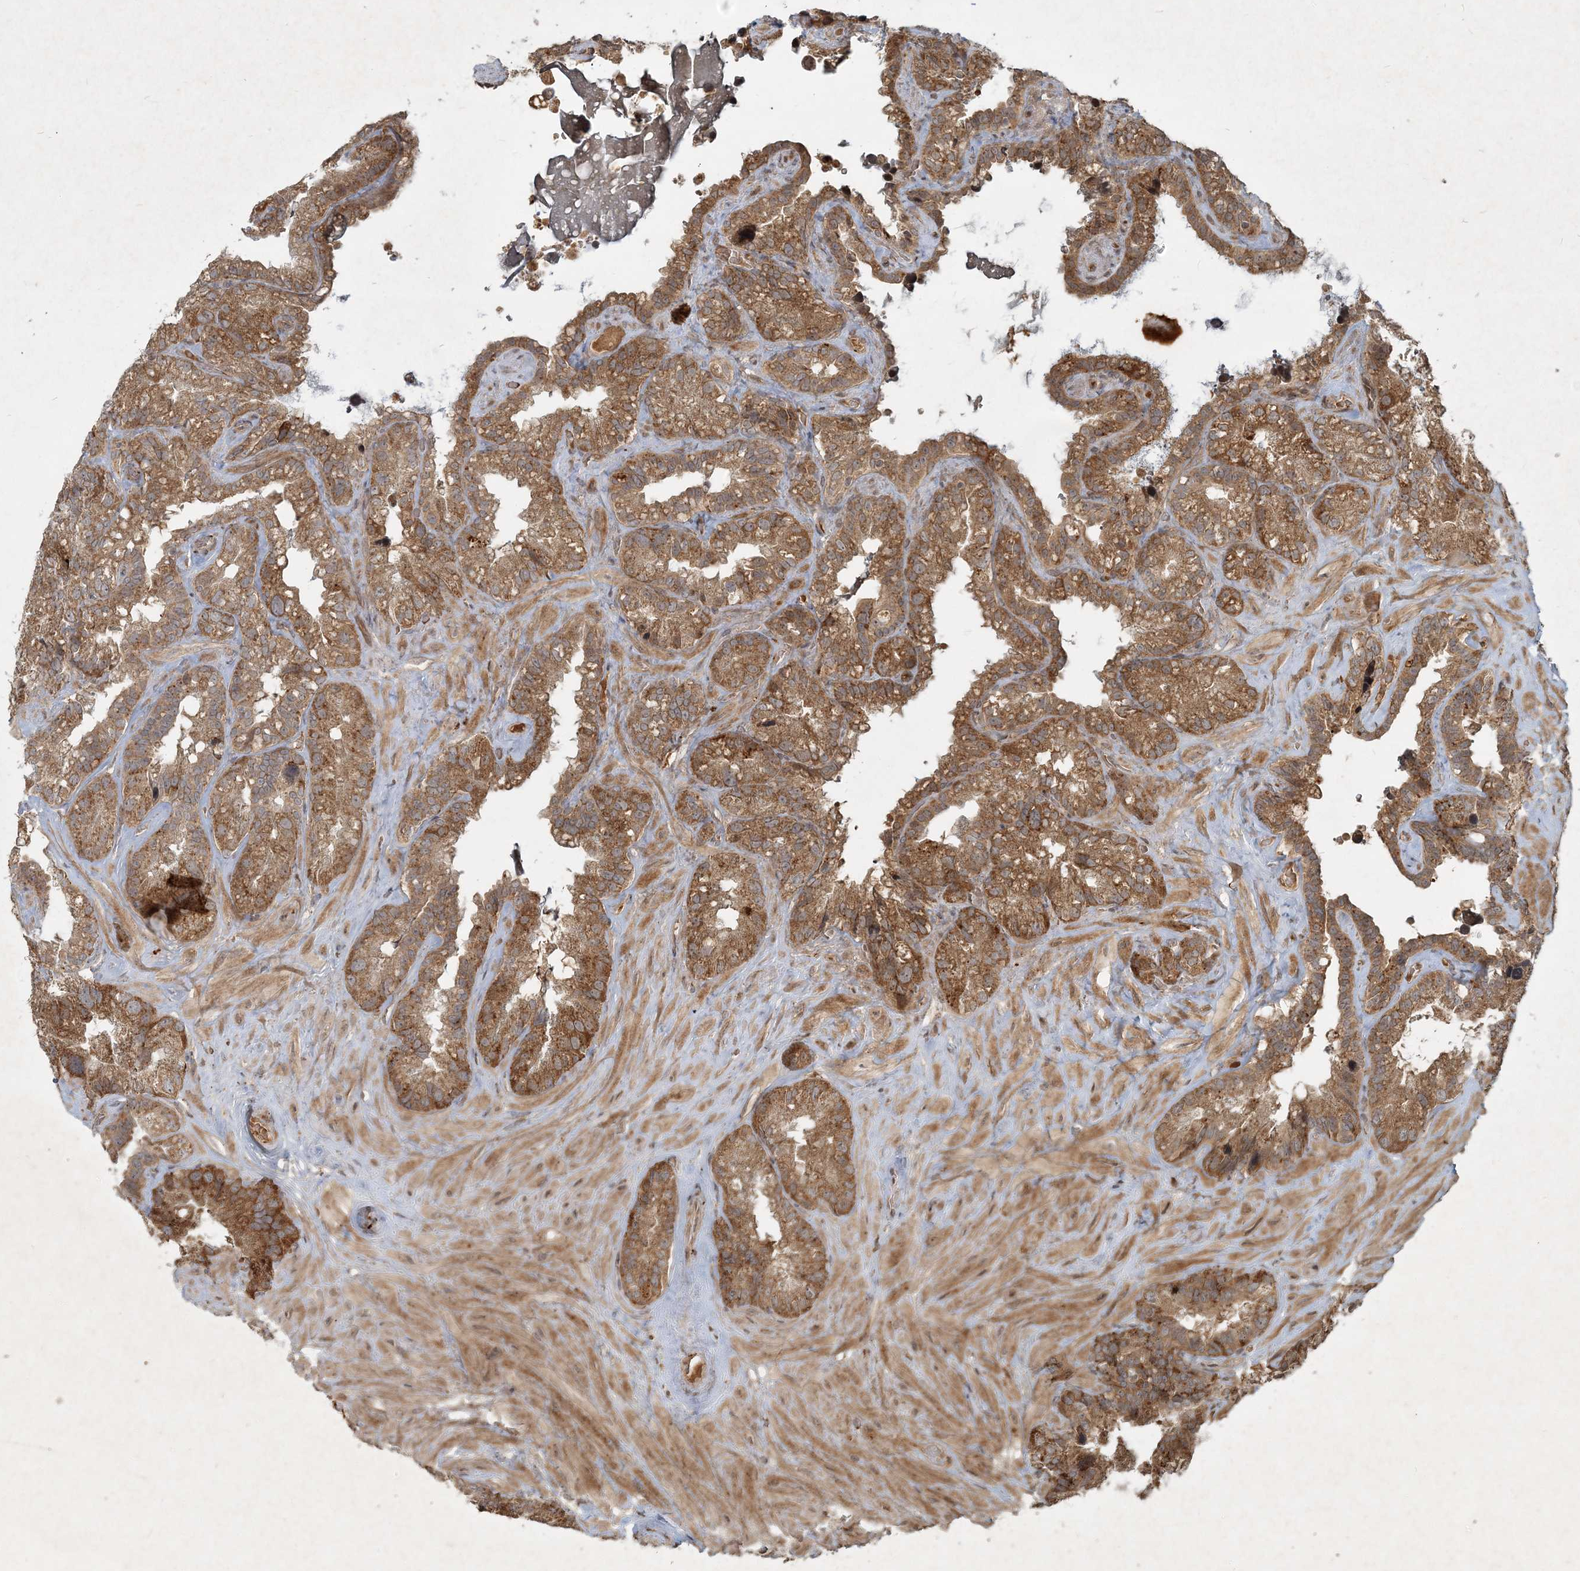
{"staining": {"intensity": "moderate", "quantity": ">75%", "location": "cytoplasmic/membranous"}, "tissue": "seminal vesicle", "cell_type": "Glandular cells", "image_type": "normal", "snomed": [{"axis": "morphology", "description": "Normal tissue, NOS"}, {"axis": "topography", "description": "Prostate"}, {"axis": "topography", "description": "Seminal veicle"}], "caption": "Approximately >75% of glandular cells in benign seminal vesicle display moderate cytoplasmic/membranous protein expression as visualized by brown immunohistochemical staining.", "gene": "NARS1", "patient": {"sex": "male", "age": 68}}